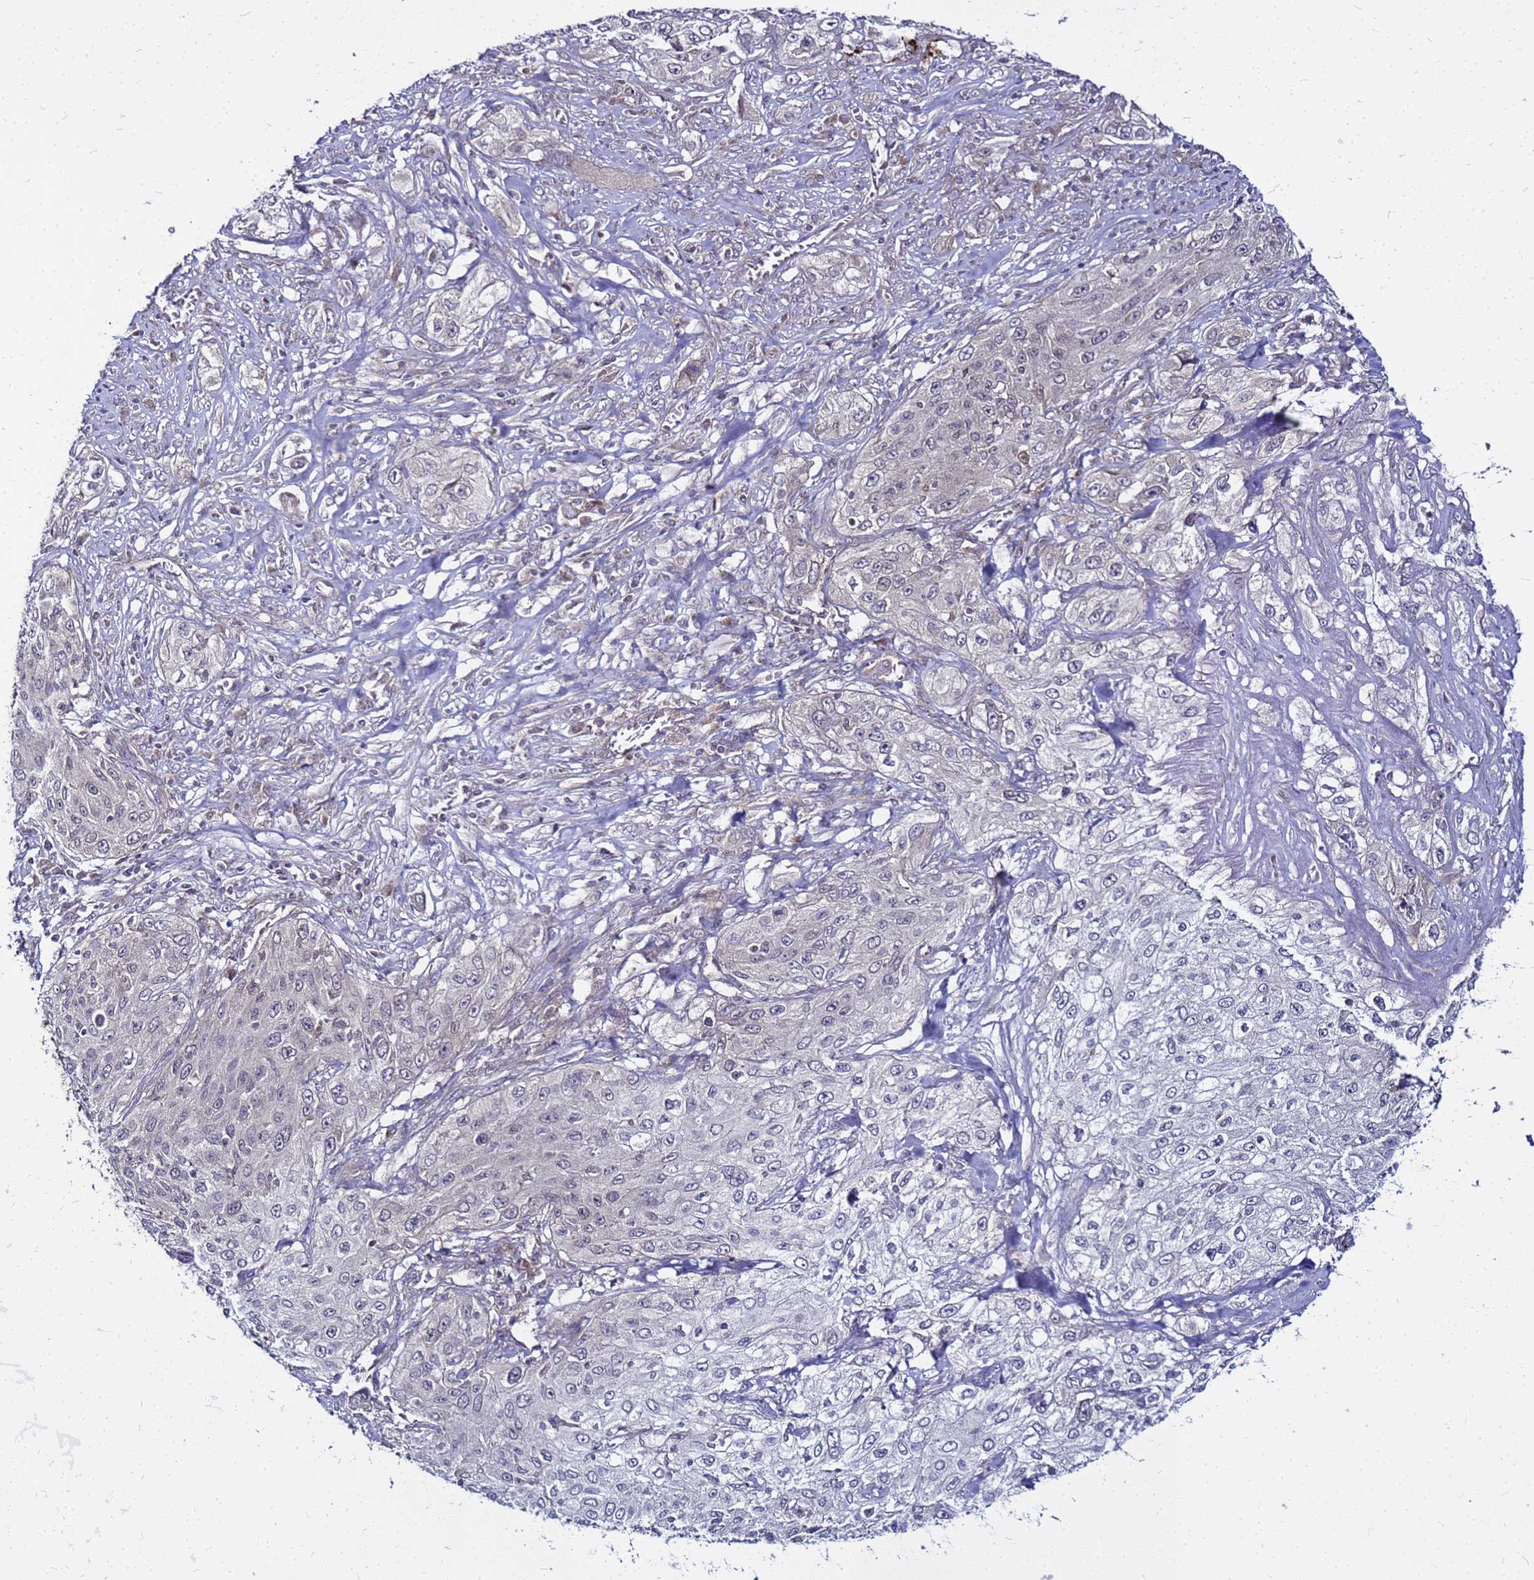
{"staining": {"intensity": "negative", "quantity": "none", "location": "none"}, "tissue": "lung cancer", "cell_type": "Tumor cells", "image_type": "cancer", "snomed": [{"axis": "morphology", "description": "Squamous cell carcinoma, NOS"}, {"axis": "topography", "description": "Lung"}], "caption": "Immunohistochemical staining of lung cancer (squamous cell carcinoma) displays no significant staining in tumor cells.", "gene": "SAT1", "patient": {"sex": "female", "age": 69}}